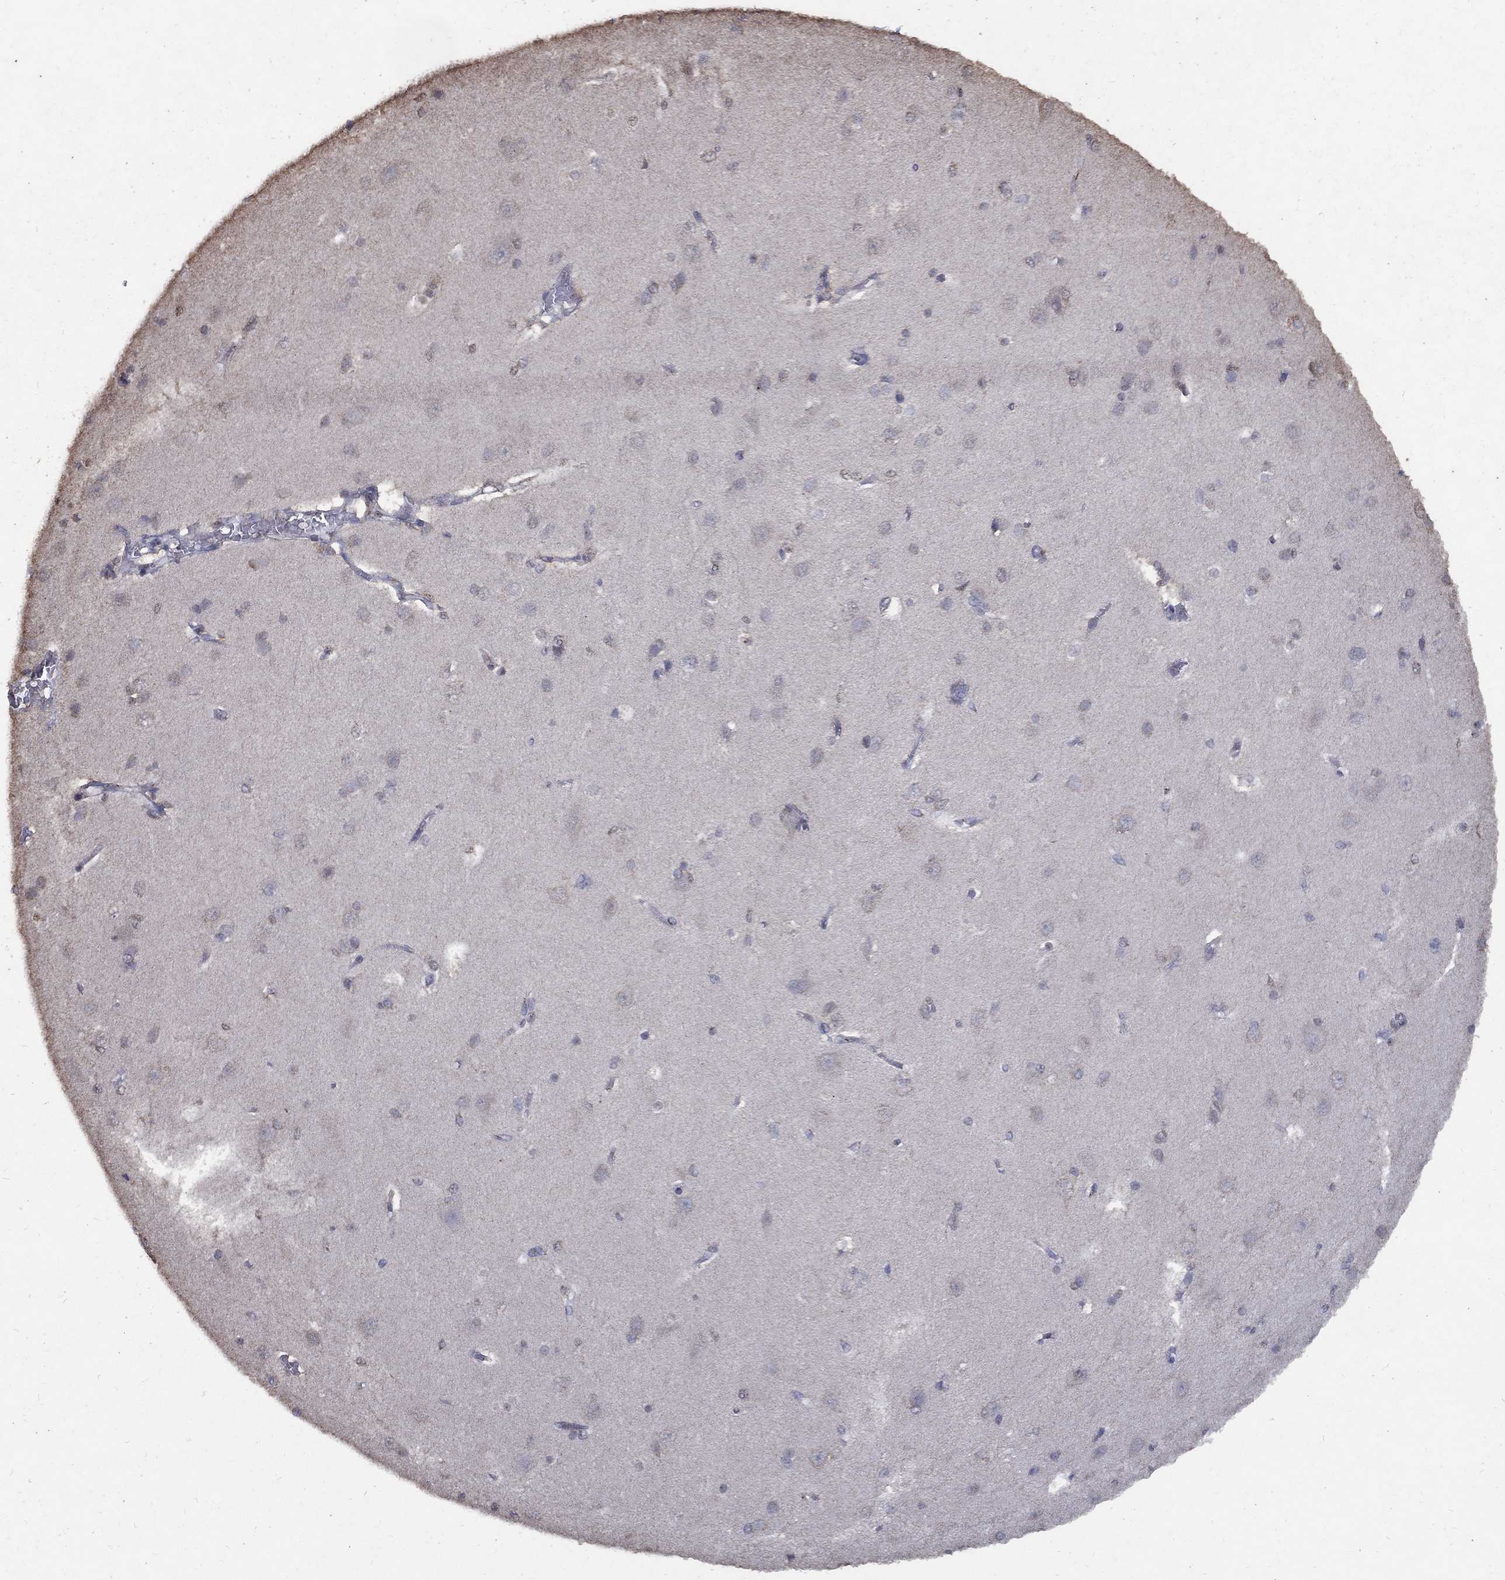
{"staining": {"intensity": "negative", "quantity": "none", "location": "none"}, "tissue": "cerebral cortex", "cell_type": "Endothelial cells", "image_type": "normal", "snomed": [{"axis": "morphology", "description": "Normal tissue, NOS"}, {"axis": "topography", "description": "Cerebral cortex"}], "caption": "Histopathology image shows no significant protein staining in endothelial cells of normal cerebral cortex.", "gene": "GPR183", "patient": {"sex": "male", "age": 37}}